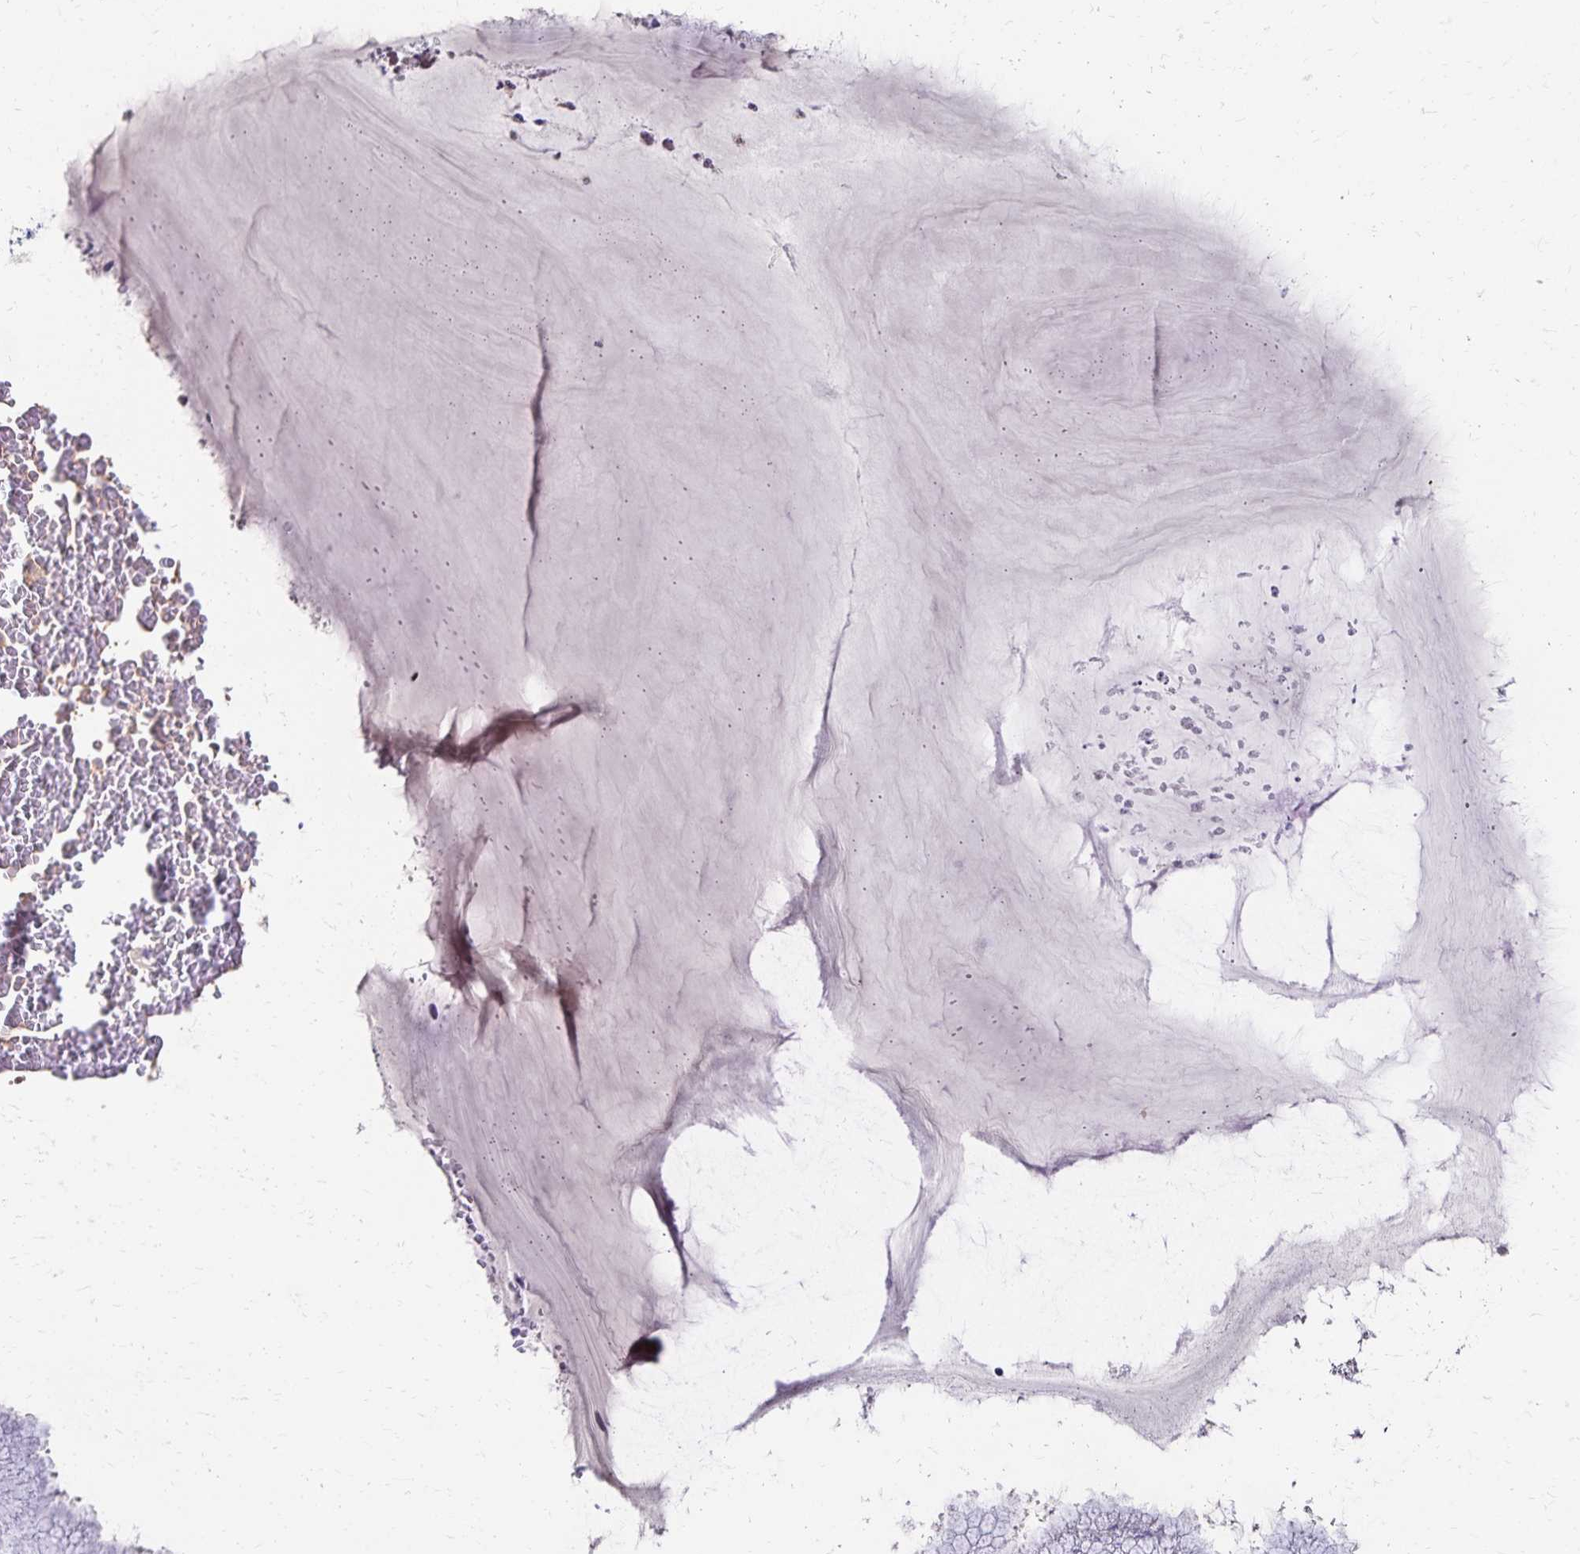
{"staining": {"intensity": "negative", "quantity": "none", "location": "none"}, "tissue": "cervix", "cell_type": "Glandular cells", "image_type": "normal", "snomed": [{"axis": "morphology", "description": "Normal tissue, NOS"}, {"axis": "topography", "description": "Cervix"}], "caption": "DAB (3,3'-diaminobenzidine) immunohistochemical staining of benign cervix reveals no significant expression in glandular cells. (DAB IHC with hematoxylin counter stain).", "gene": "PAX5", "patient": {"sex": "female", "age": 37}}